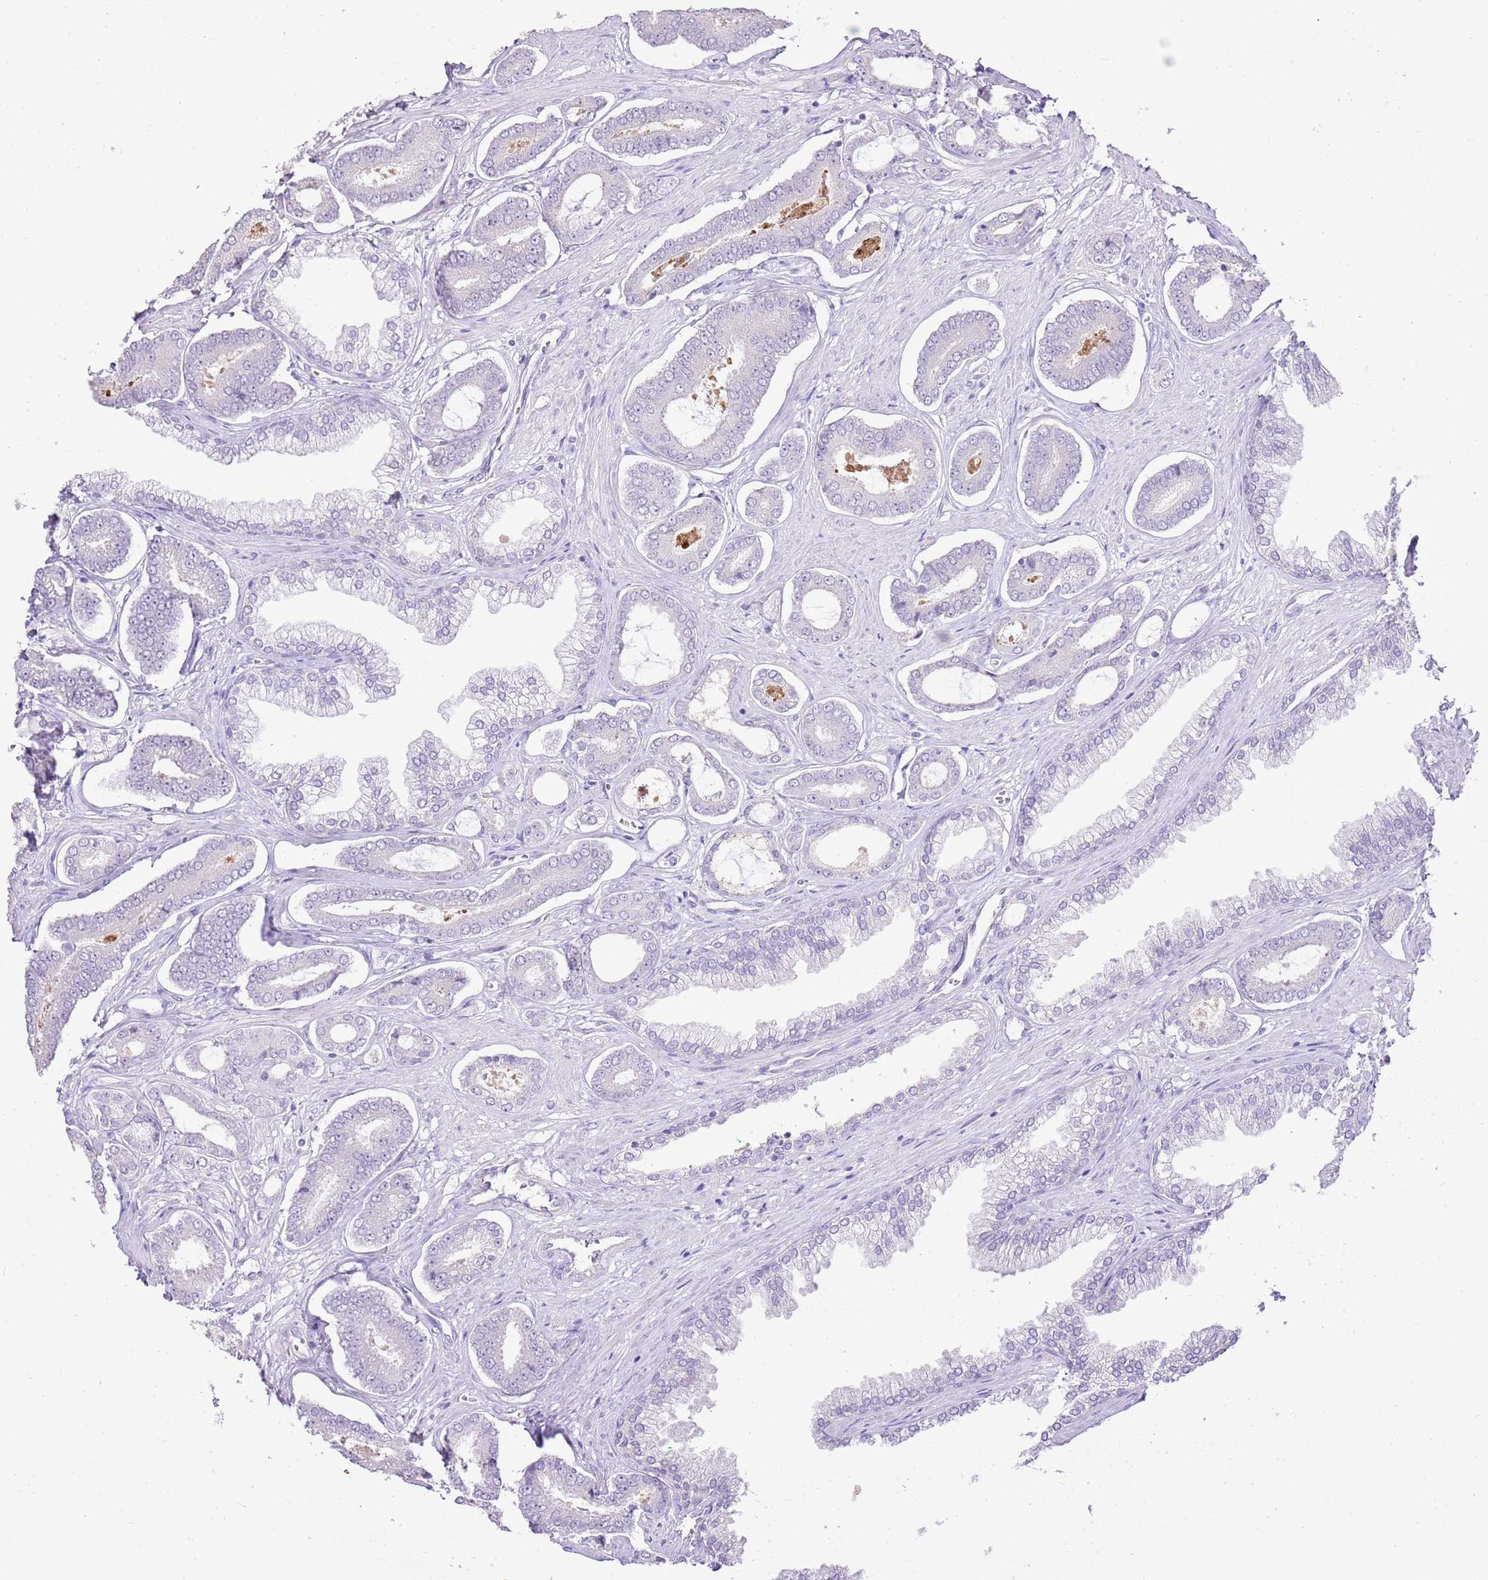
{"staining": {"intensity": "negative", "quantity": "none", "location": "none"}, "tissue": "prostate cancer", "cell_type": "Tumor cells", "image_type": "cancer", "snomed": [{"axis": "morphology", "description": "Adenocarcinoma, NOS"}, {"axis": "topography", "description": "Prostate and seminal vesicle, NOS"}], "caption": "This is a micrograph of immunohistochemistry staining of adenocarcinoma (prostate), which shows no positivity in tumor cells.", "gene": "XPO7", "patient": {"sex": "male", "age": 76}}